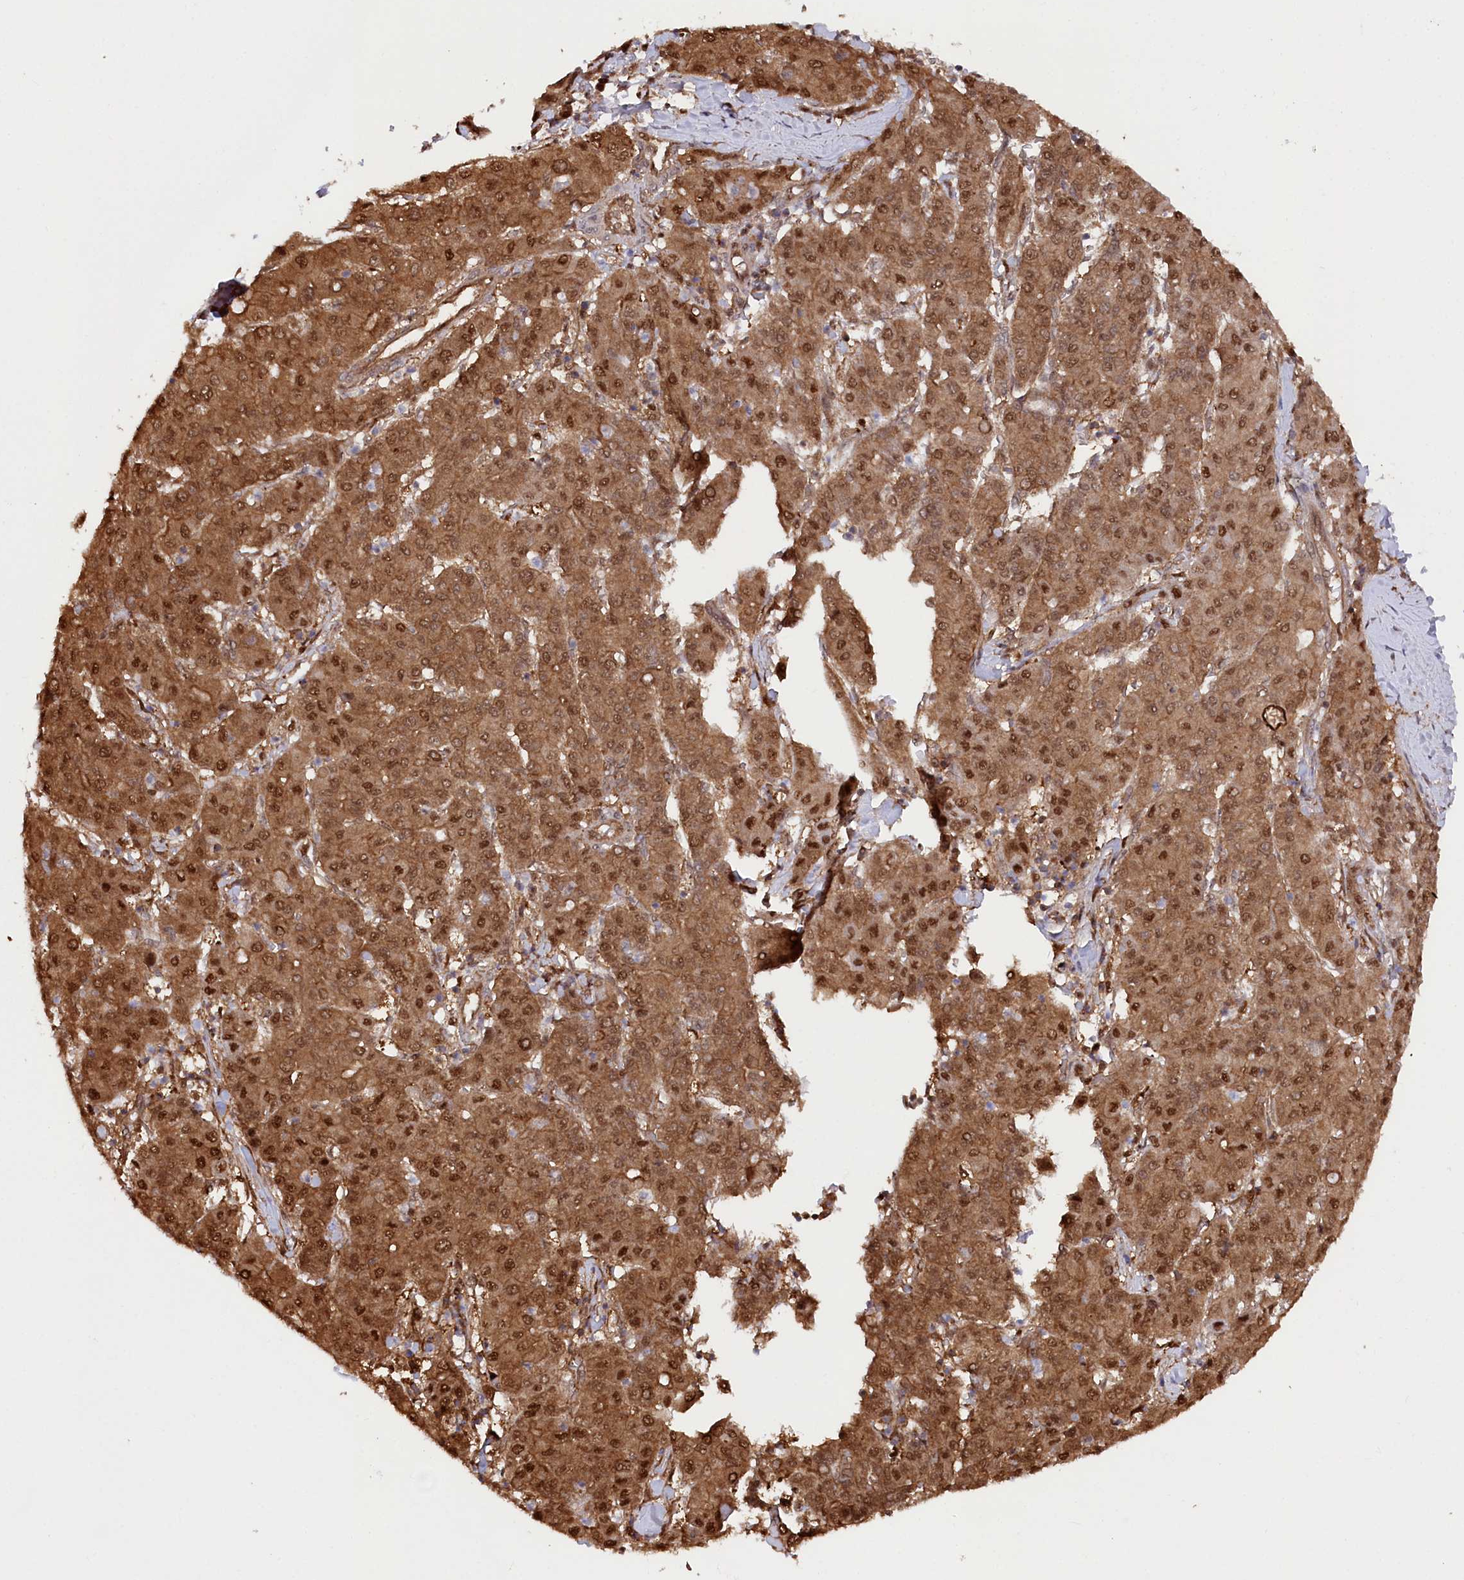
{"staining": {"intensity": "strong", "quantity": ">75%", "location": "cytoplasmic/membranous,nuclear"}, "tissue": "liver cancer", "cell_type": "Tumor cells", "image_type": "cancer", "snomed": [{"axis": "morphology", "description": "Carcinoma, Hepatocellular, NOS"}, {"axis": "topography", "description": "Liver"}], "caption": "Protein analysis of liver cancer tissue displays strong cytoplasmic/membranous and nuclear expression in about >75% of tumor cells.", "gene": "PSMA1", "patient": {"sex": "male", "age": 65}}